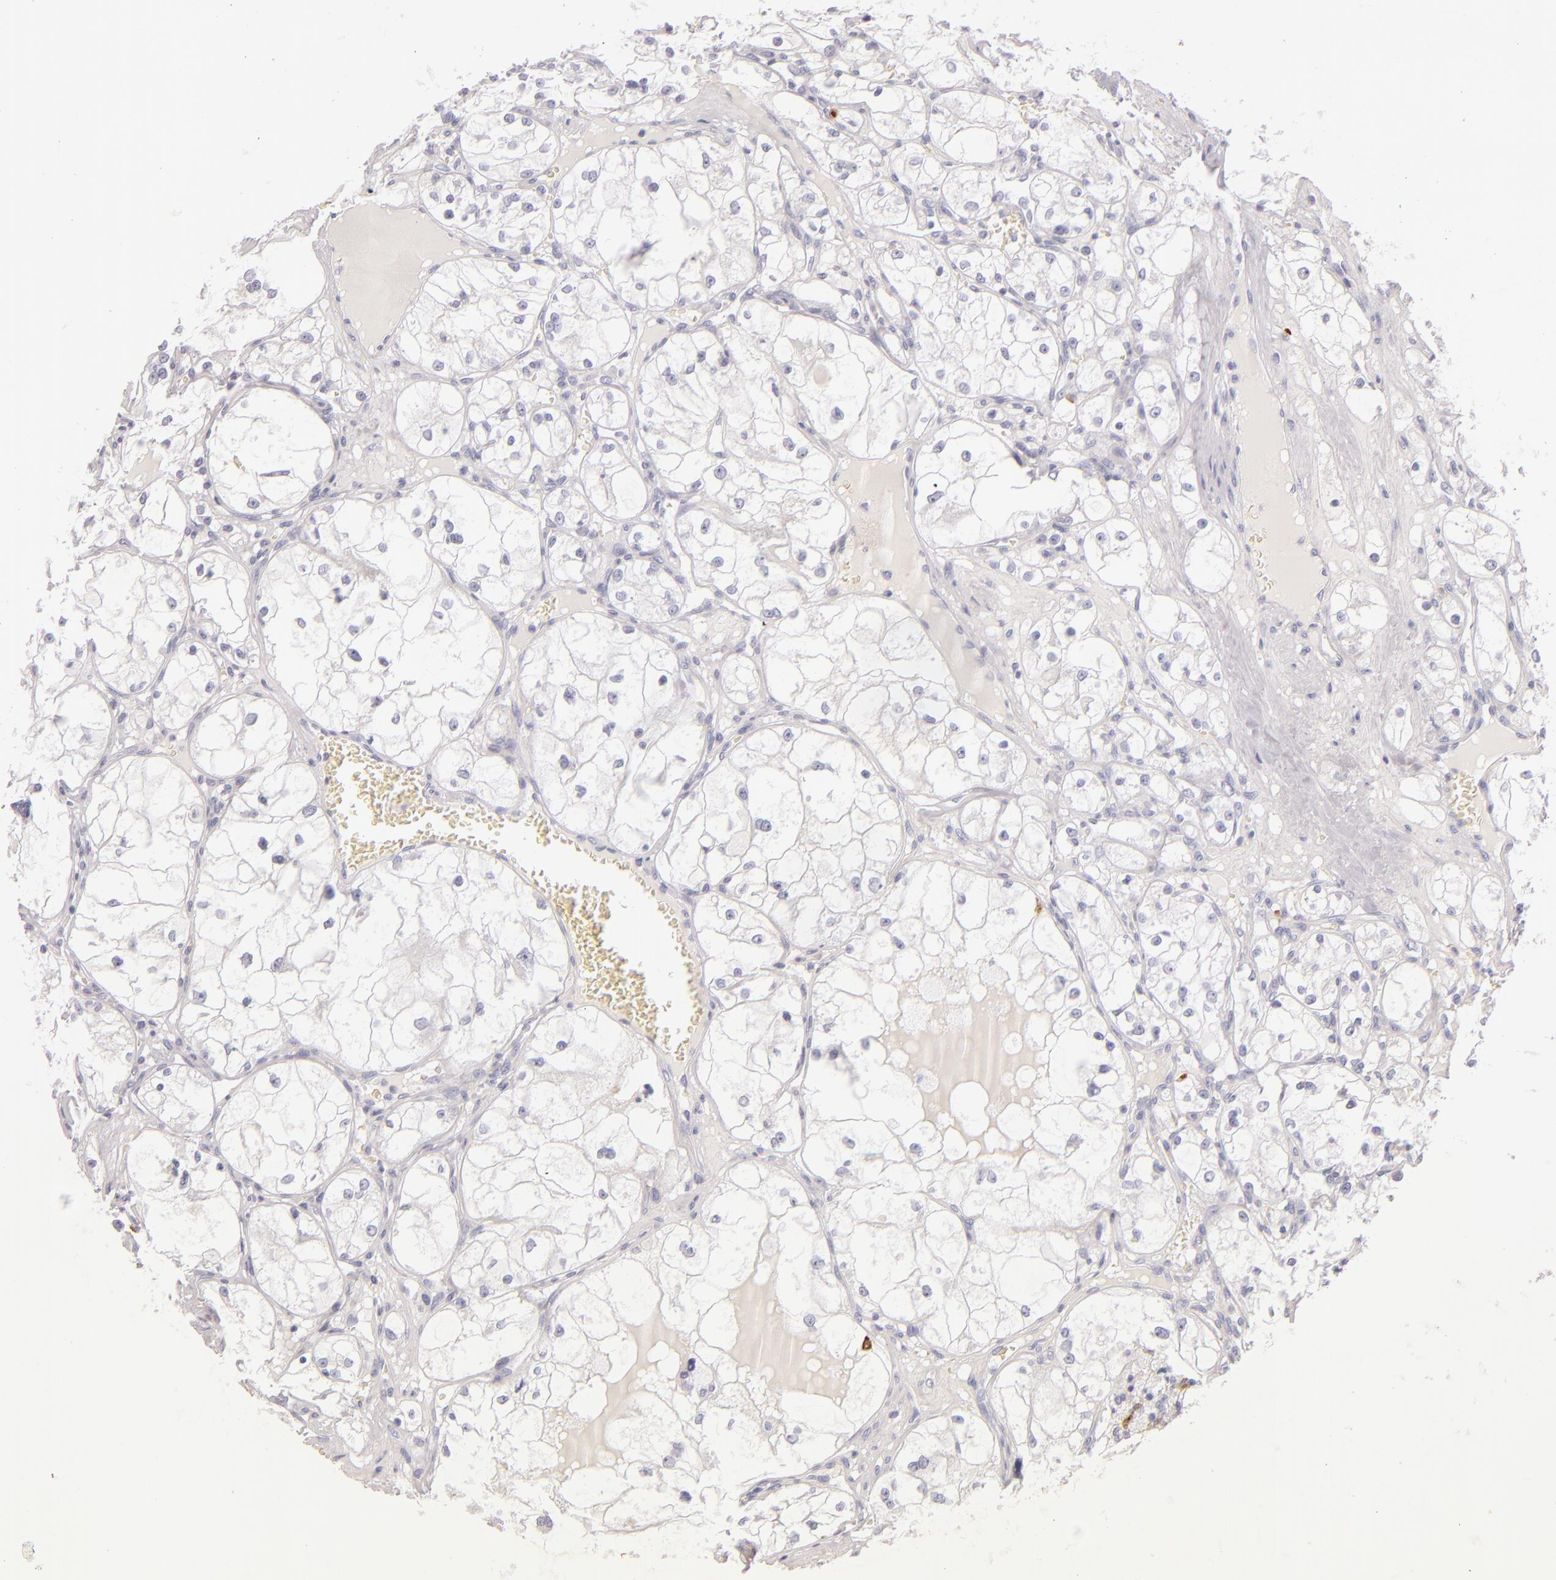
{"staining": {"intensity": "negative", "quantity": "none", "location": "none"}, "tissue": "renal cancer", "cell_type": "Tumor cells", "image_type": "cancer", "snomed": [{"axis": "morphology", "description": "Adenocarcinoma, NOS"}, {"axis": "topography", "description": "Kidney"}], "caption": "Tumor cells are negative for protein expression in human renal cancer. The staining is performed using DAB brown chromogen with nuclei counter-stained in using hematoxylin.", "gene": "CD207", "patient": {"sex": "male", "age": 61}}